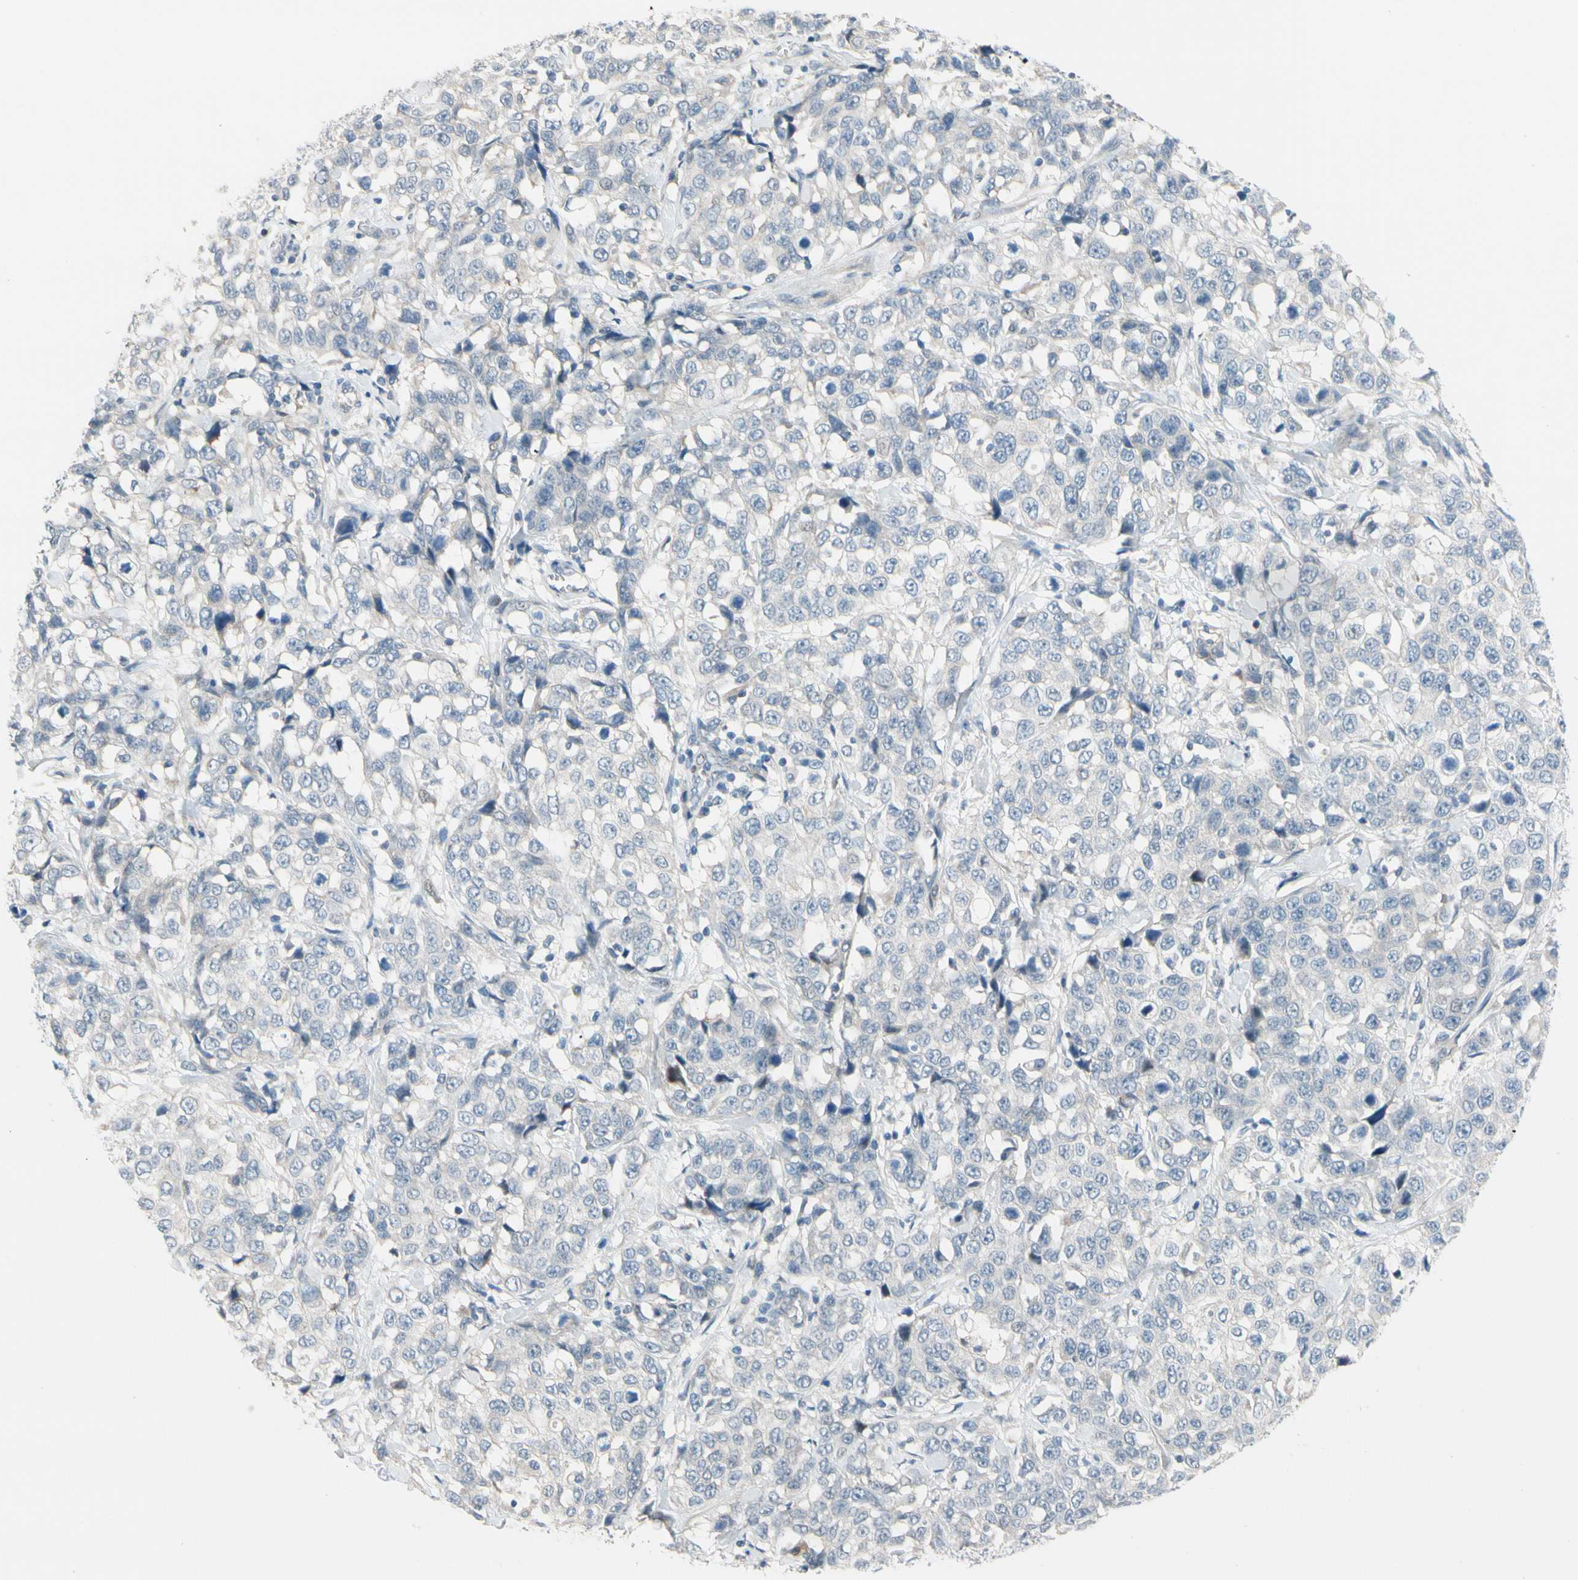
{"staining": {"intensity": "negative", "quantity": "none", "location": "none"}, "tissue": "stomach cancer", "cell_type": "Tumor cells", "image_type": "cancer", "snomed": [{"axis": "morphology", "description": "Normal tissue, NOS"}, {"axis": "morphology", "description": "Adenocarcinoma, NOS"}, {"axis": "topography", "description": "Stomach"}], "caption": "Tumor cells are negative for protein expression in human stomach cancer (adenocarcinoma).", "gene": "CFAP36", "patient": {"sex": "male", "age": 48}}